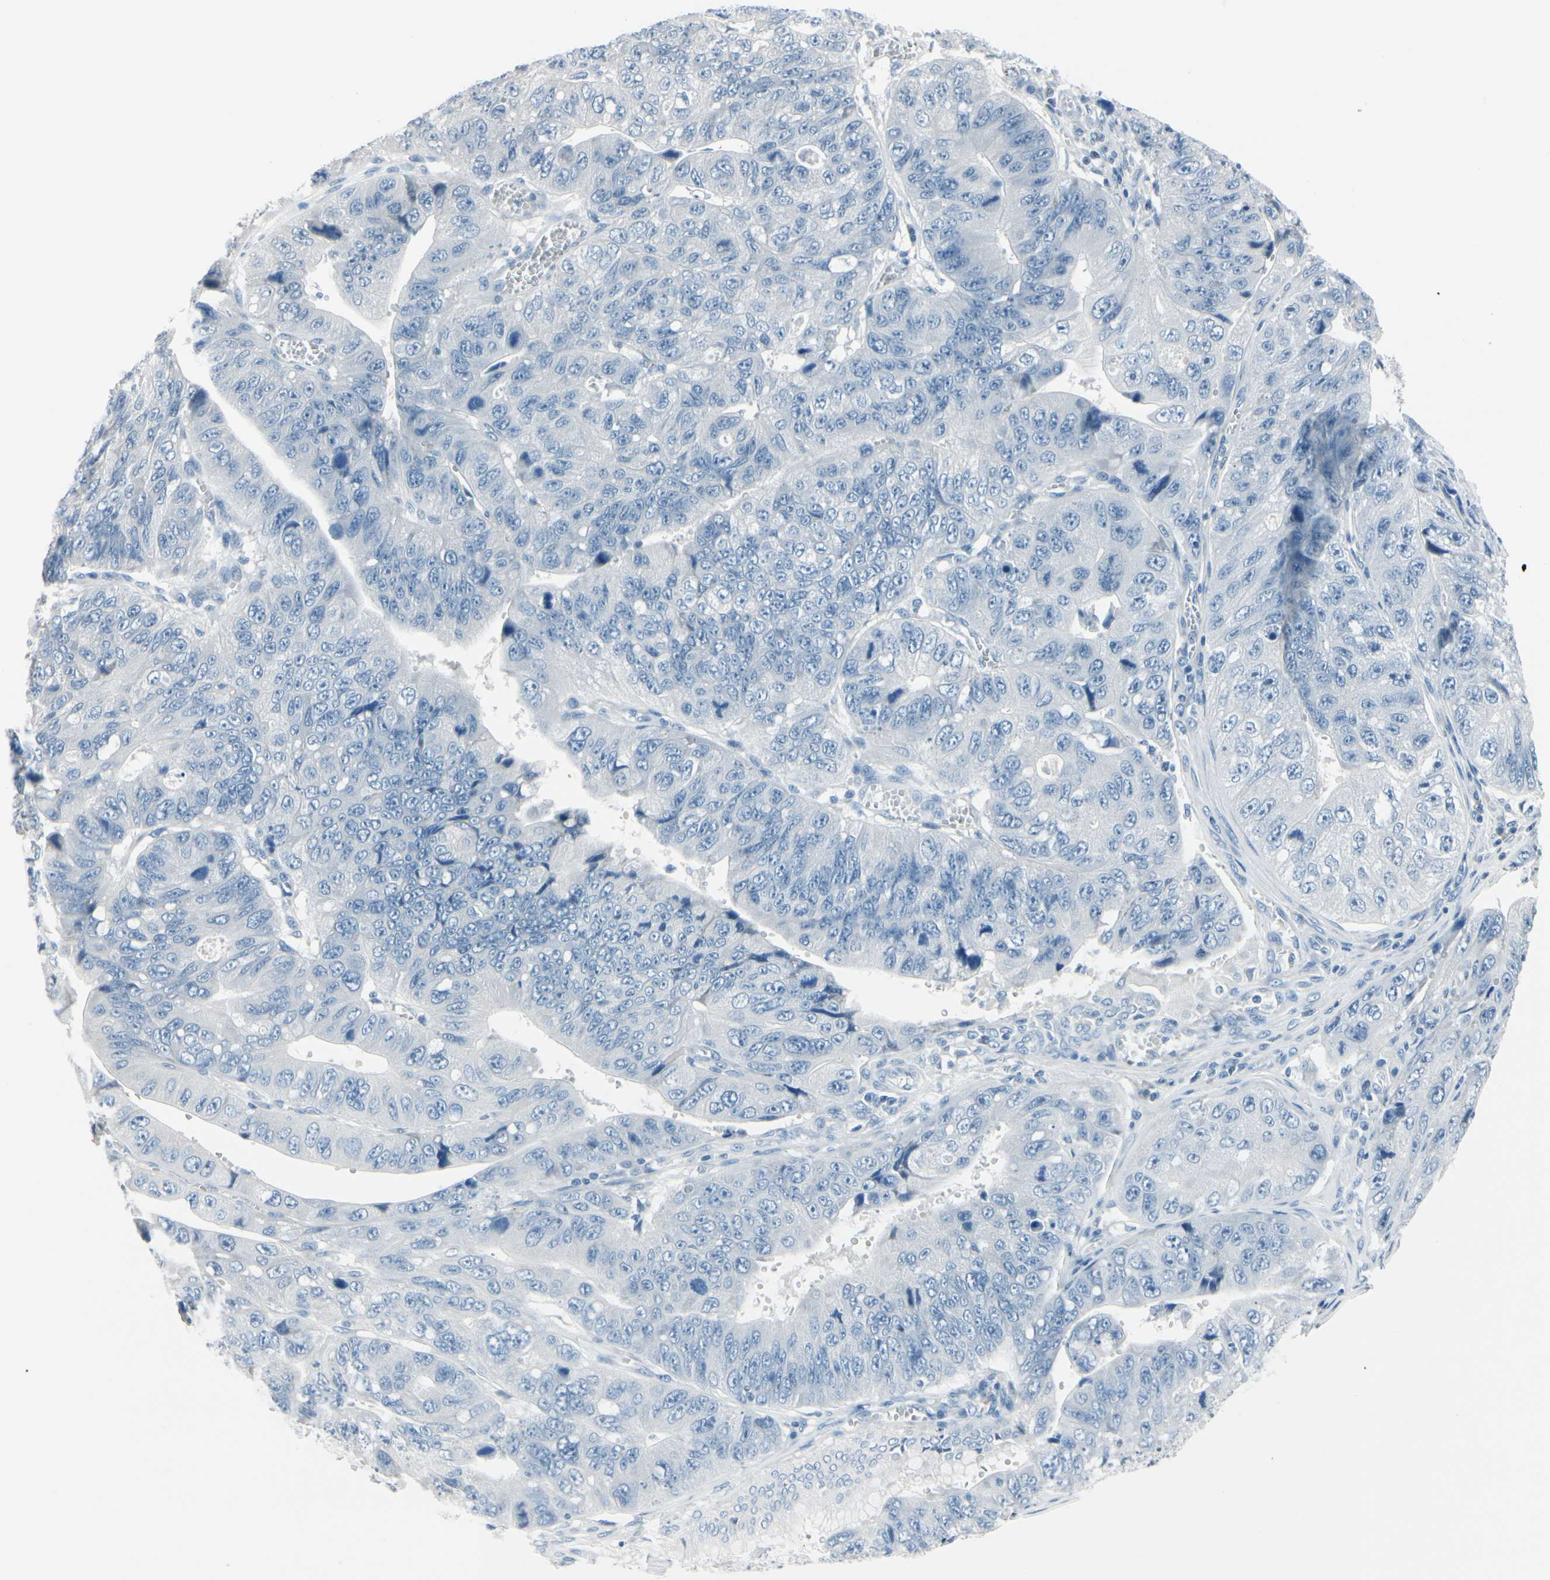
{"staining": {"intensity": "negative", "quantity": "none", "location": "none"}, "tissue": "stomach cancer", "cell_type": "Tumor cells", "image_type": "cancer", "snomed": [{"axis": "morphology", "description": "Adenocarcinoma, NOS"}, {"axis": "topography", "description": "Stomach"}], "caption": "There is no significant positivity in tumor cells of stomach cancer.", "gene": "PGR", "patient": {"sex": "male", "age": 59}}